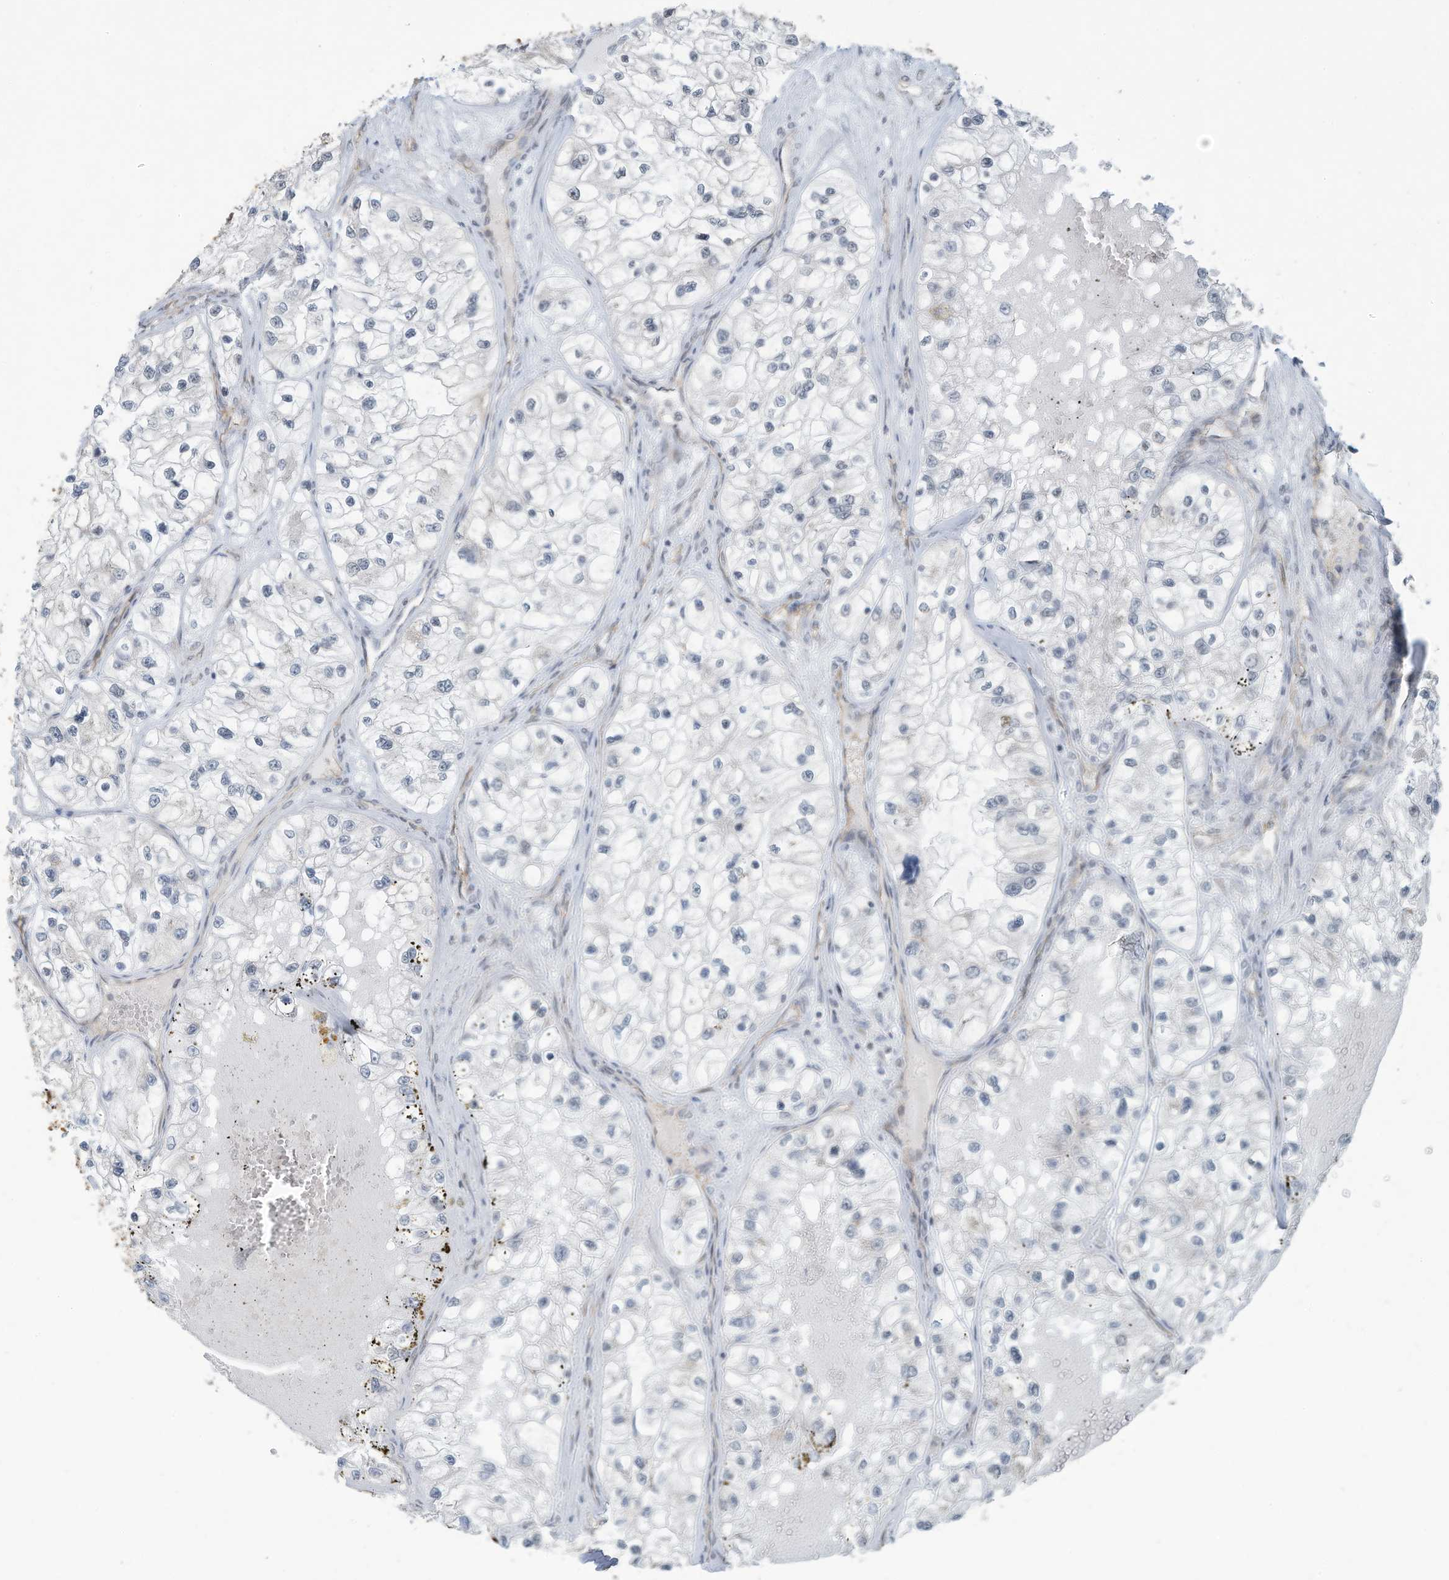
{"staining": {"intensity": "moderate", "quantity": "25%-75%", "location": "nuclear"}, "tissue": "renal cancer", "cell_type": "Tumor cells", "image_type": "cancer", "snomed": [{"axis": "morphology", "description": "Adenocarcinoma, NOS"}, {"axis": "topography", "description": "Kidney"}], "caption": "Immunohistochemistry (IHC) staining of renal adenocarcinoma, which demonstrates medium levels of moderate nuclear expression in about 25%-75% of tumor cells indicating moderate nuclear protein positivity. The staining was performed using DAB (brown) for protein detection and nuclei were counterstained in hematoxylin (blue).", "gene": "SARNP", "patient": {"sex": "female", "age": 57}}